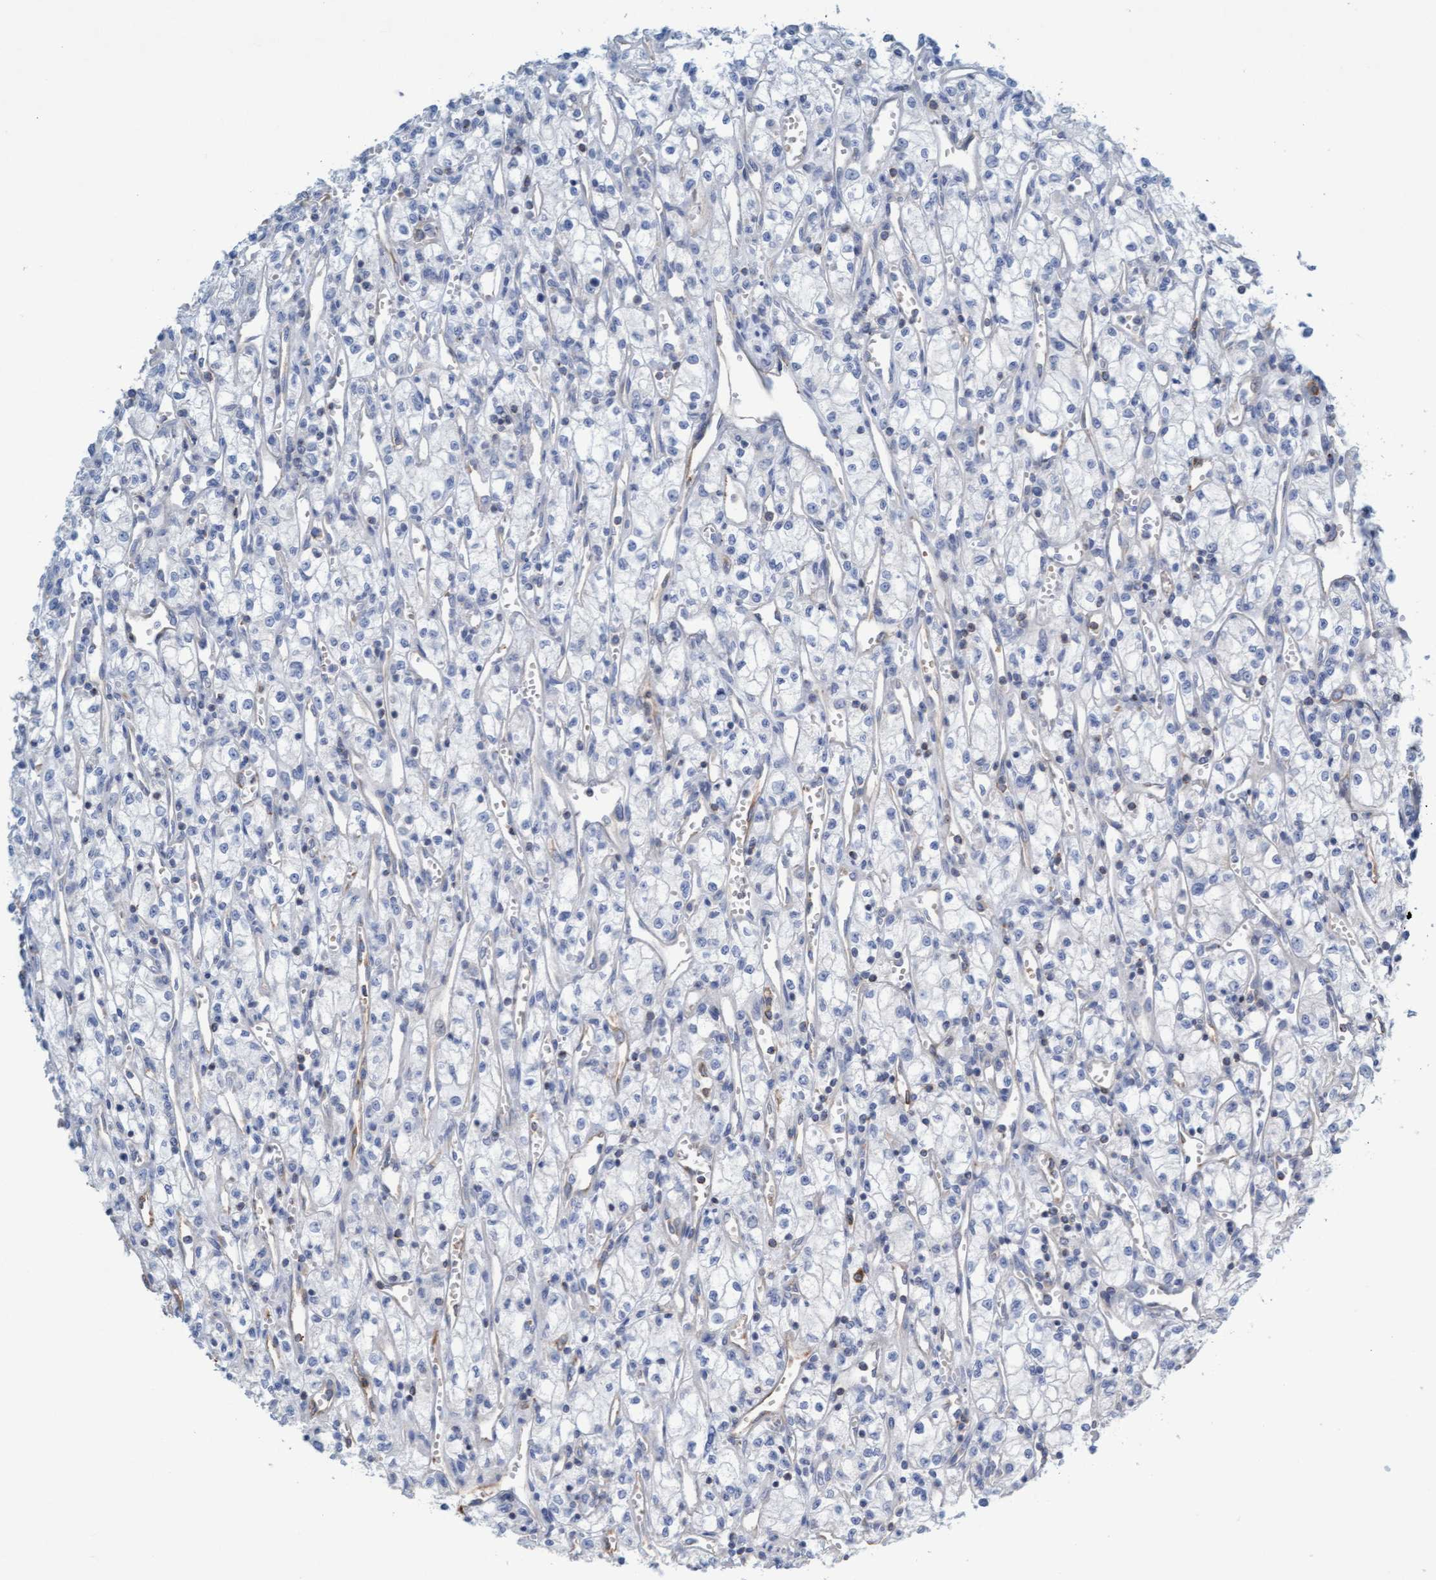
{"staining": {"intensity": "negative", "quantity": "none", "location": "none"}, "tissue": "renal cancer", "cell_type": "Tumor cells", "image_type": "cancer", "snomed": [{"axis": "morphology", "description": "Adenocarcinoma, NOS"}, {"axis": "topography", "description": "Kidney"}], "caption": "Tumor cells are negative for protein expression in human renal adenocarcinoma.", "gene": "SIGIRR", "patient": {"sex": "male", "age": 59}}